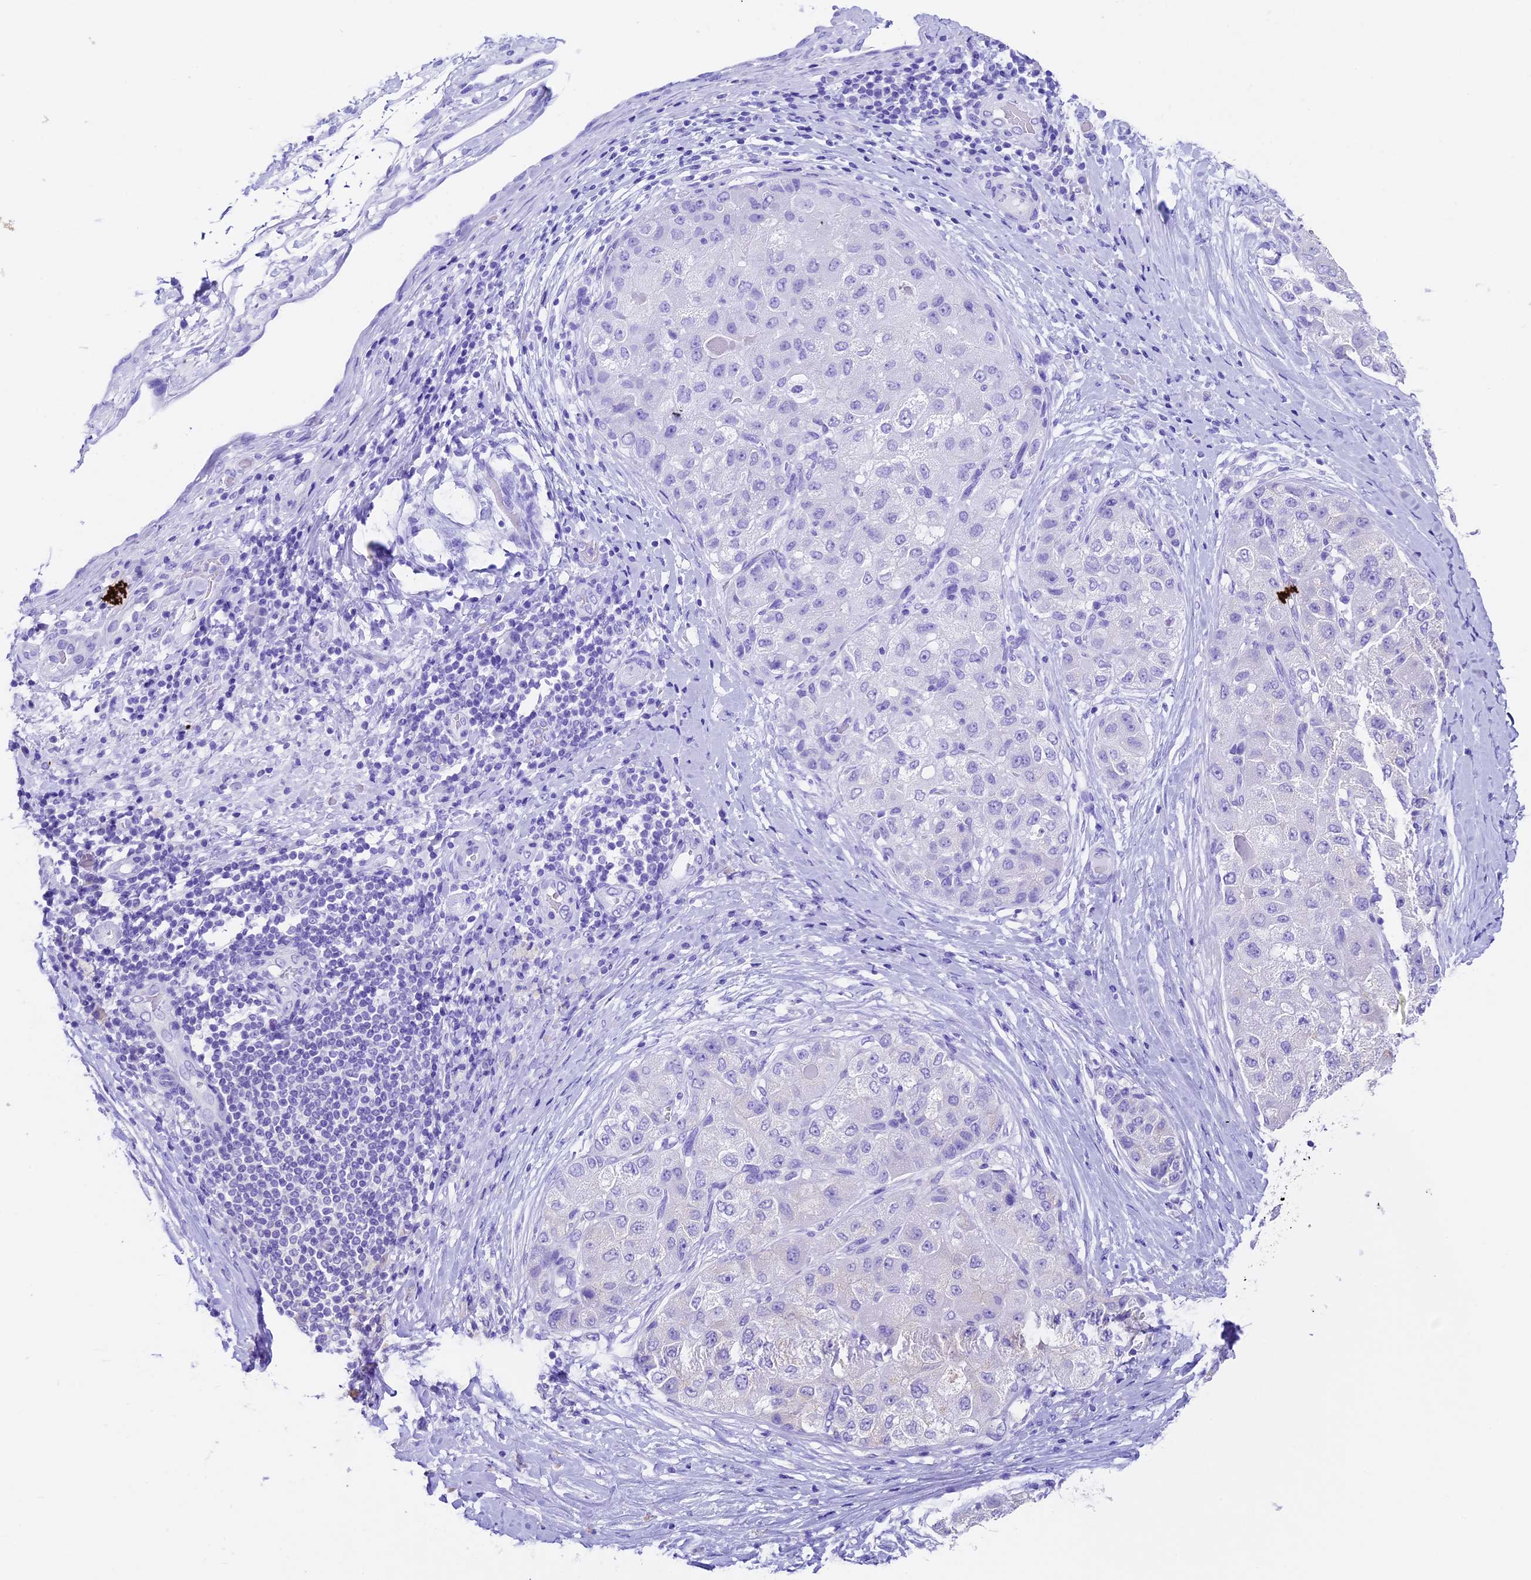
{"staining": {"intensity": "negative", "quantity": "none", "location": "none"}, "tissue": "liver cancer", "cell_type": "Tumor cells", "image_type": "cancer", "snomed": [{"axis": "morphology", "description": "Carcinoma, Hepatocellular, NOS"}, {"axis": "topography", "description": "Liver"}], "caption": "High power microscopy image of an immunohistochemistry micrograph of liver hepatocellular carcinoma, revealing no significant staining in tumor cells.", "gene": "TBC1D1", "patient": {"sex": "male", "age": 80}}